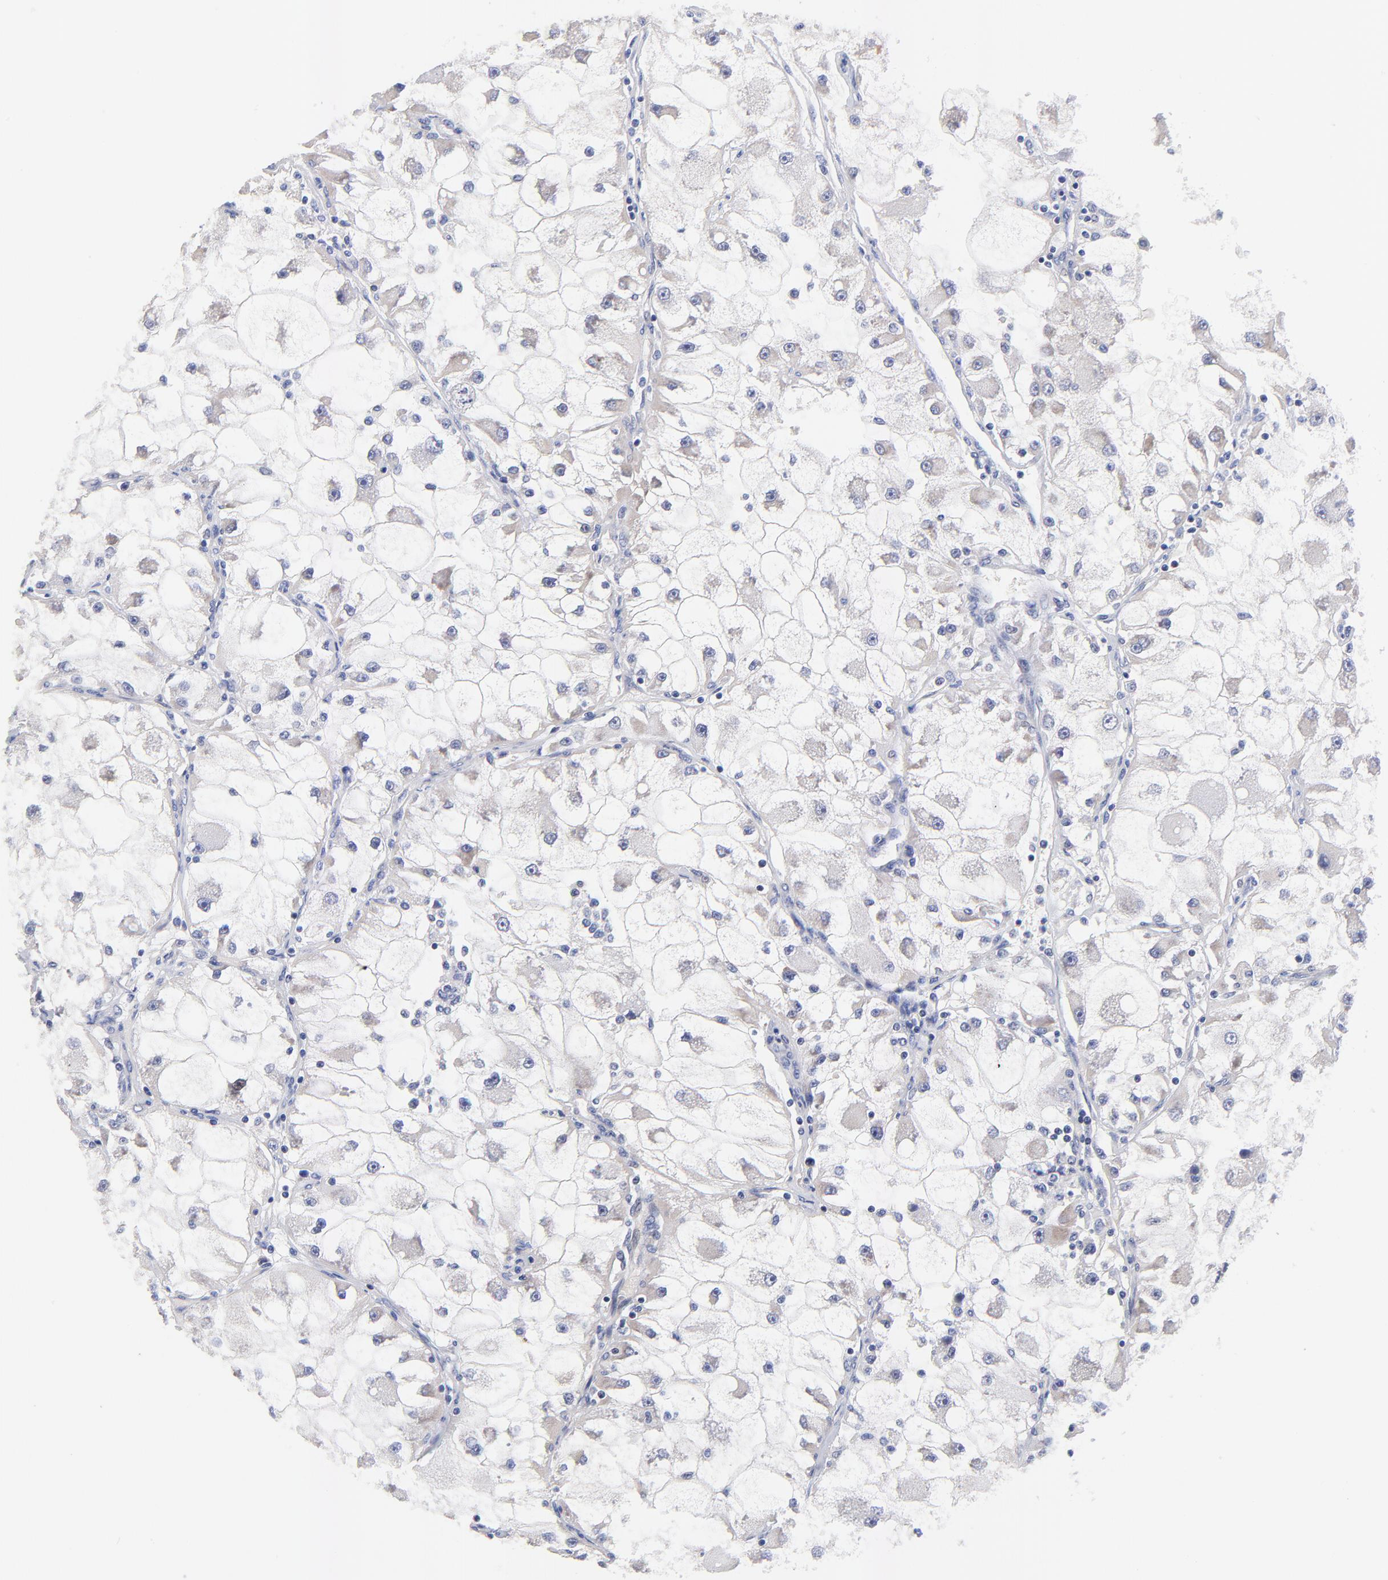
{"staining": {"intensity": "negative", "quantity": "none", "location": "none"}, "tissue": "renal cancer", "cell_type": "Tumor cells", "image_type": "cancer", "snomed": [{"axis": "morphology", "description": "Adenocarcinoma, NOS"}, {"axis": "topography", "description": "Kidney"}], "caption": "The photomicrograph demonstrates no significant staining in tumor cells of renal cancer (adenocarcinoma). (DAB IHC with hematoxylin counter stain).", "gene": "AFF2", "patient": {"sex": "female", "age": 73}}